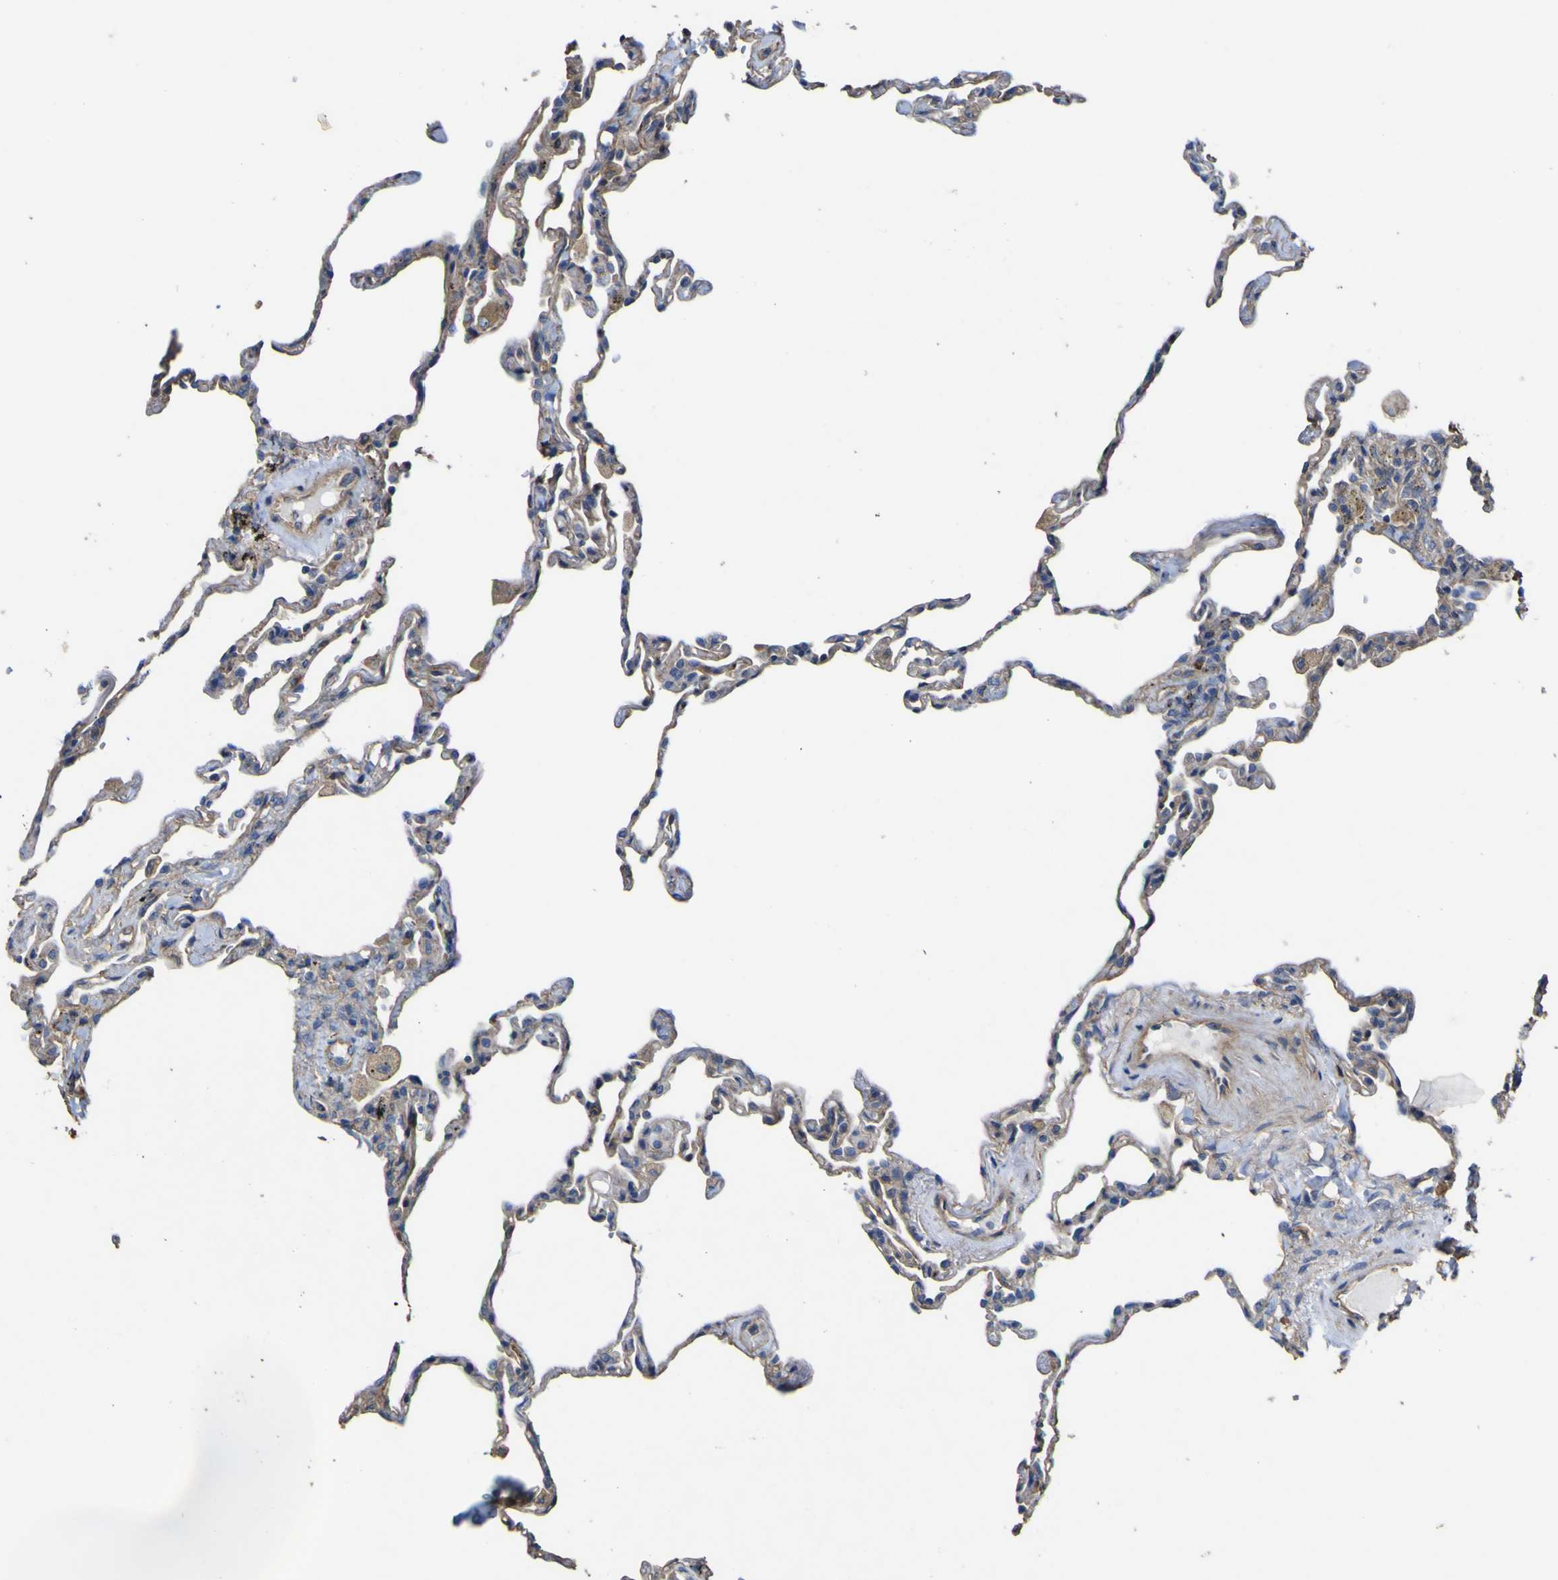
{"staining": {"intensity": "weak", "quantity": ">75%", "location": "cytoplasmic/membranous"}, "tissue": "lung", "cell_type": "Alveolar cells", "image_type": "normal", "snomed": [{"axis": "morphology", "description": "Normal tissue, NOS"}, {"axis": "topography", "description": "Lung"}], "caption": "Protein expression analysis of normal lung exhibits weak cytoplasmic/membranous positivity in approximately >75% of alveolar cells. The staining was performed using DAB to visualize the protein expression in brown, while the nuclei were stained in blue with hematoxylin (Magnification: 20x).", "gene": "TNFSF15", "patient": {"sex": "male", "age": 59}}